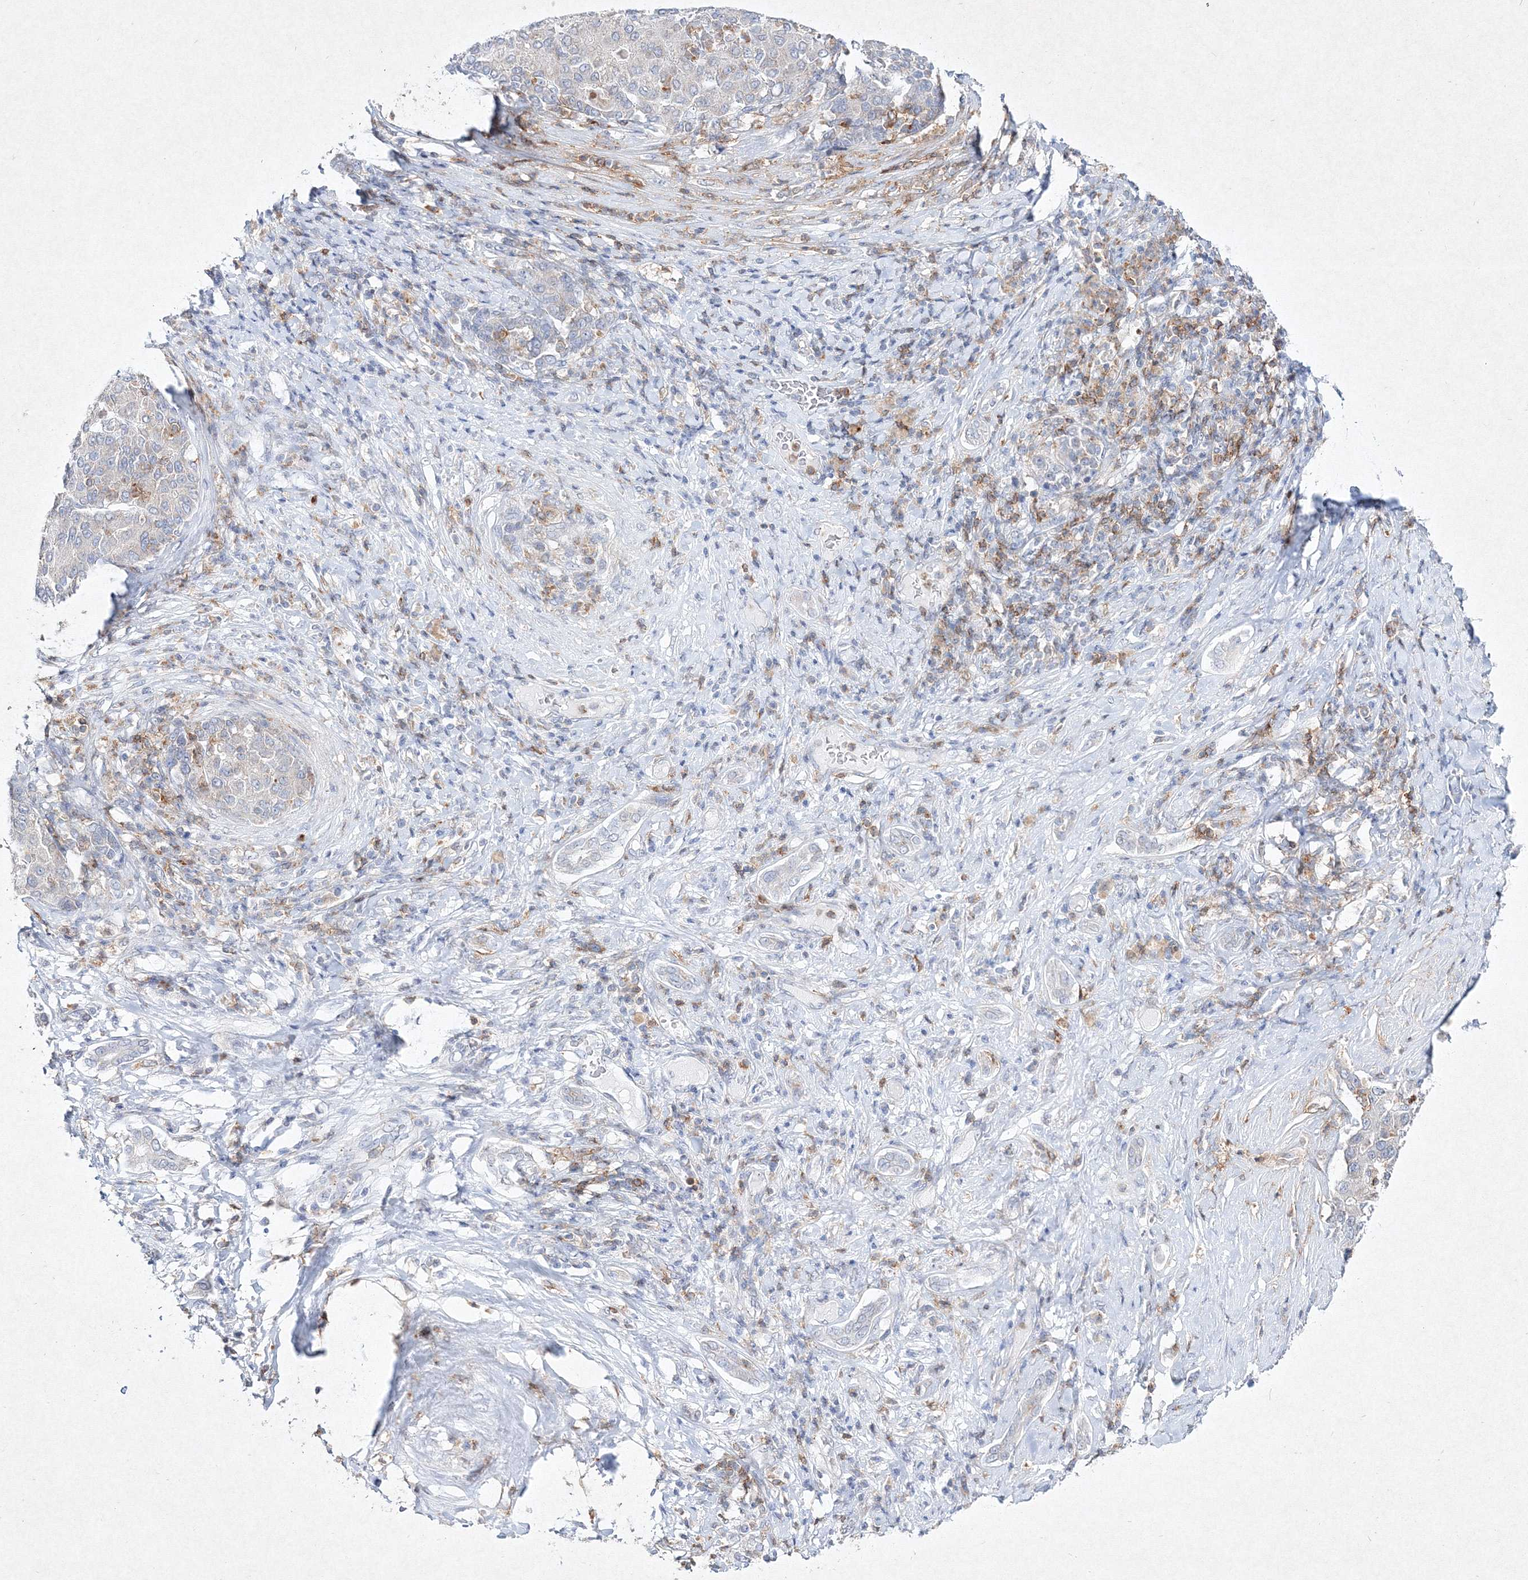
{"staining": {"intensity": "negative", "quantity": "none", "location": "none"}, "tissue": "liver cancer", "cell_type": "Tumor cells", "image_type": "cancer", "snomed": [{"axis": "morphology", "description": "Carcinoma, Hepatocellular, NOS"}, {"axis": "topography", "description": "Liver"}], "caption": "Tumor cells show no significant staining in liver cancer (hepatocellular carcinoma).", "gene": "HCST", "patient": {"sex": "male", "age": 65}}